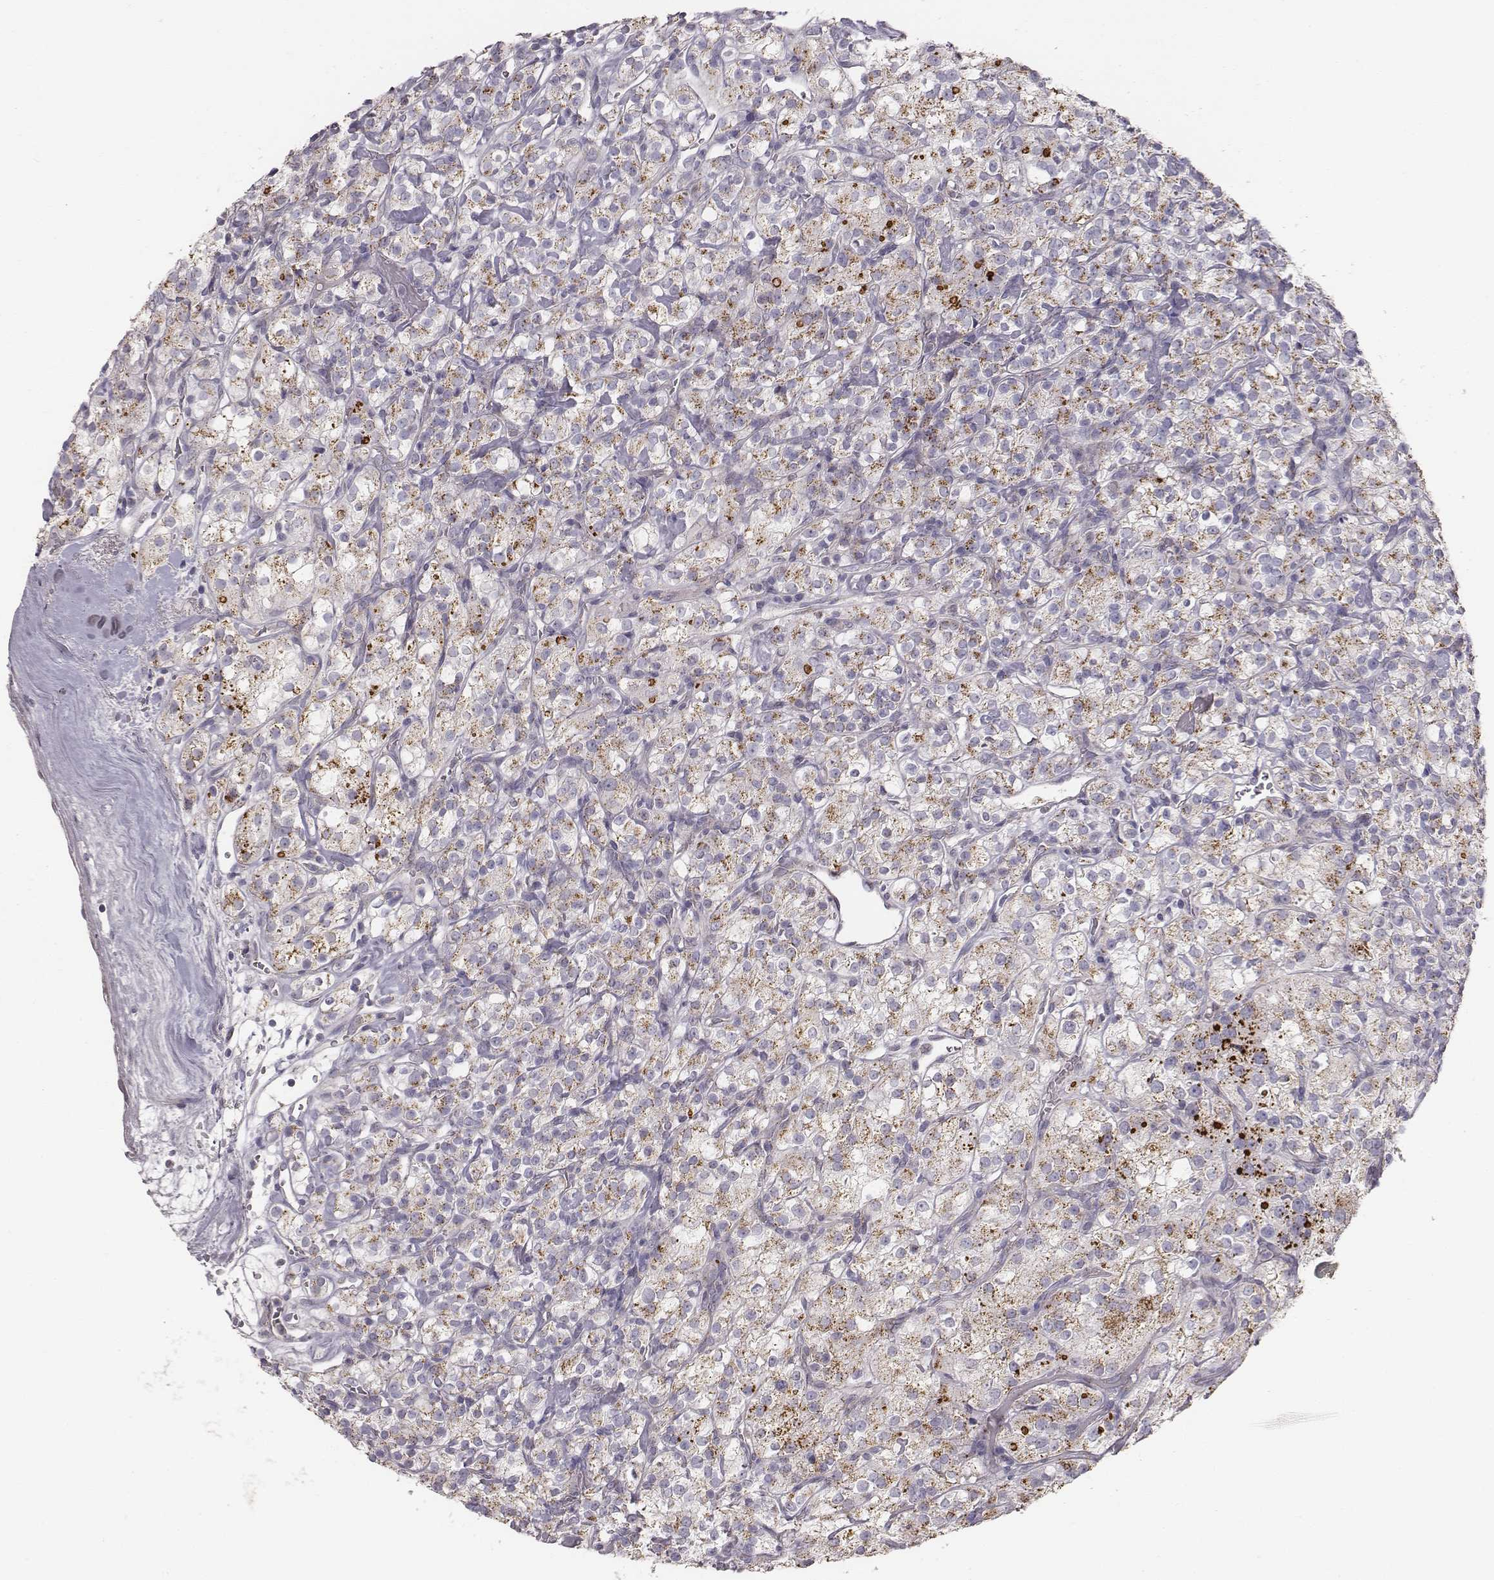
{"staining": {"intensity": "moderate", "quantity": "25%-75%", "location": "cytoplasmic/membranous"}, "tissue": "renal cancer", "cell_type": "Tumor cells", "image_type": "cancer", "snomed": [{"axis": "morphology", "description": "Adenocarcinoma, NOS"}, {"axis": "topography", "description": "Kidney"}], "caption": "Human renal cancer (adenocarcinoma) stained with a protein marker reveals moderate staining in tumor cells.", "gene": "ABCD3", "patient": {"sex": "male", "age": 77}}